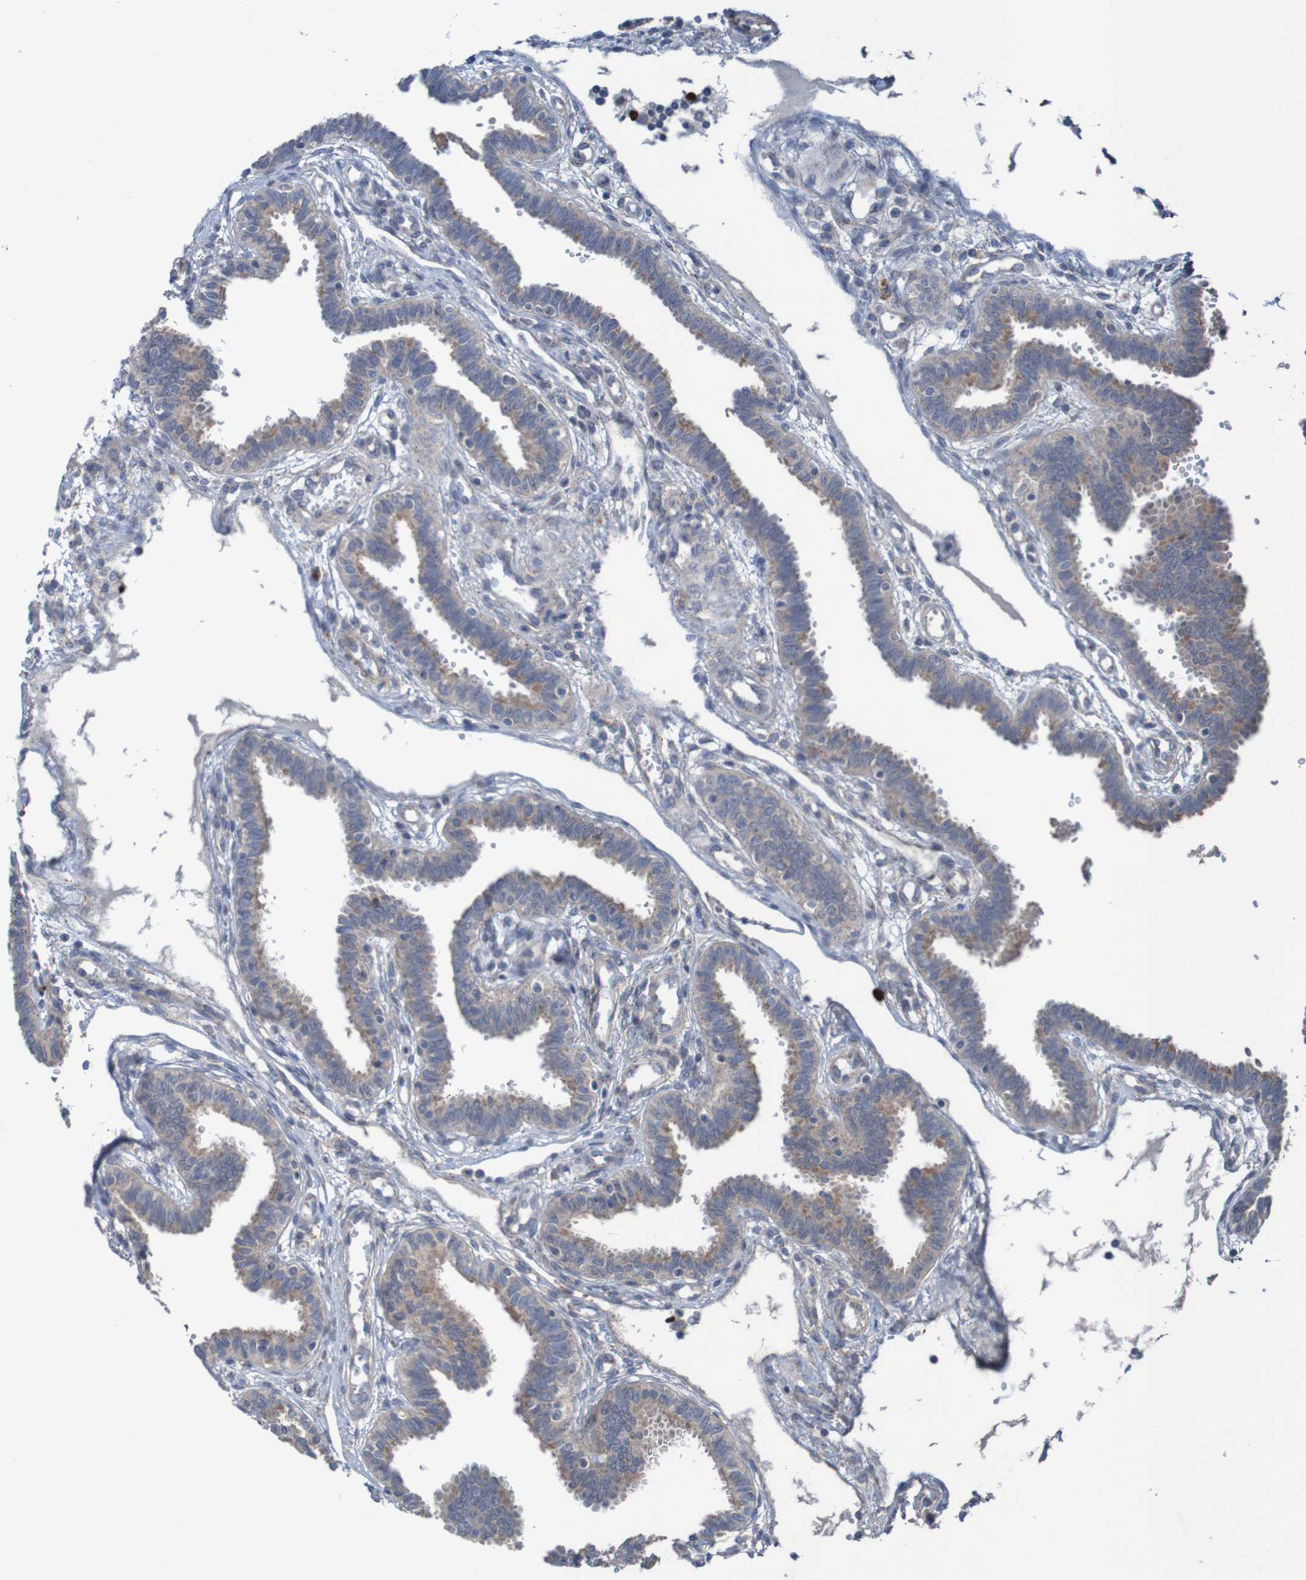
{"staining": {"intensity": "moderate", "quantity": ">75%", "location": "cytoplasmic/membranous"}, "tissue": "fallopian tube", "cell_type": "Glandular cells", "image_type": "normal", "snomed": [{"axis": "morphology", "description": "Normal tissue, NOS"}, {"axis": "topography", "description": "Fallopian tube"}], "caption": "Protein analysis of normal fallopian tube shows moderate cytoplasmic/membranous staining in about >75% of glandular cells.", "gene": "ANGPT4", "patient": {"sex": "female", "age": 32}}